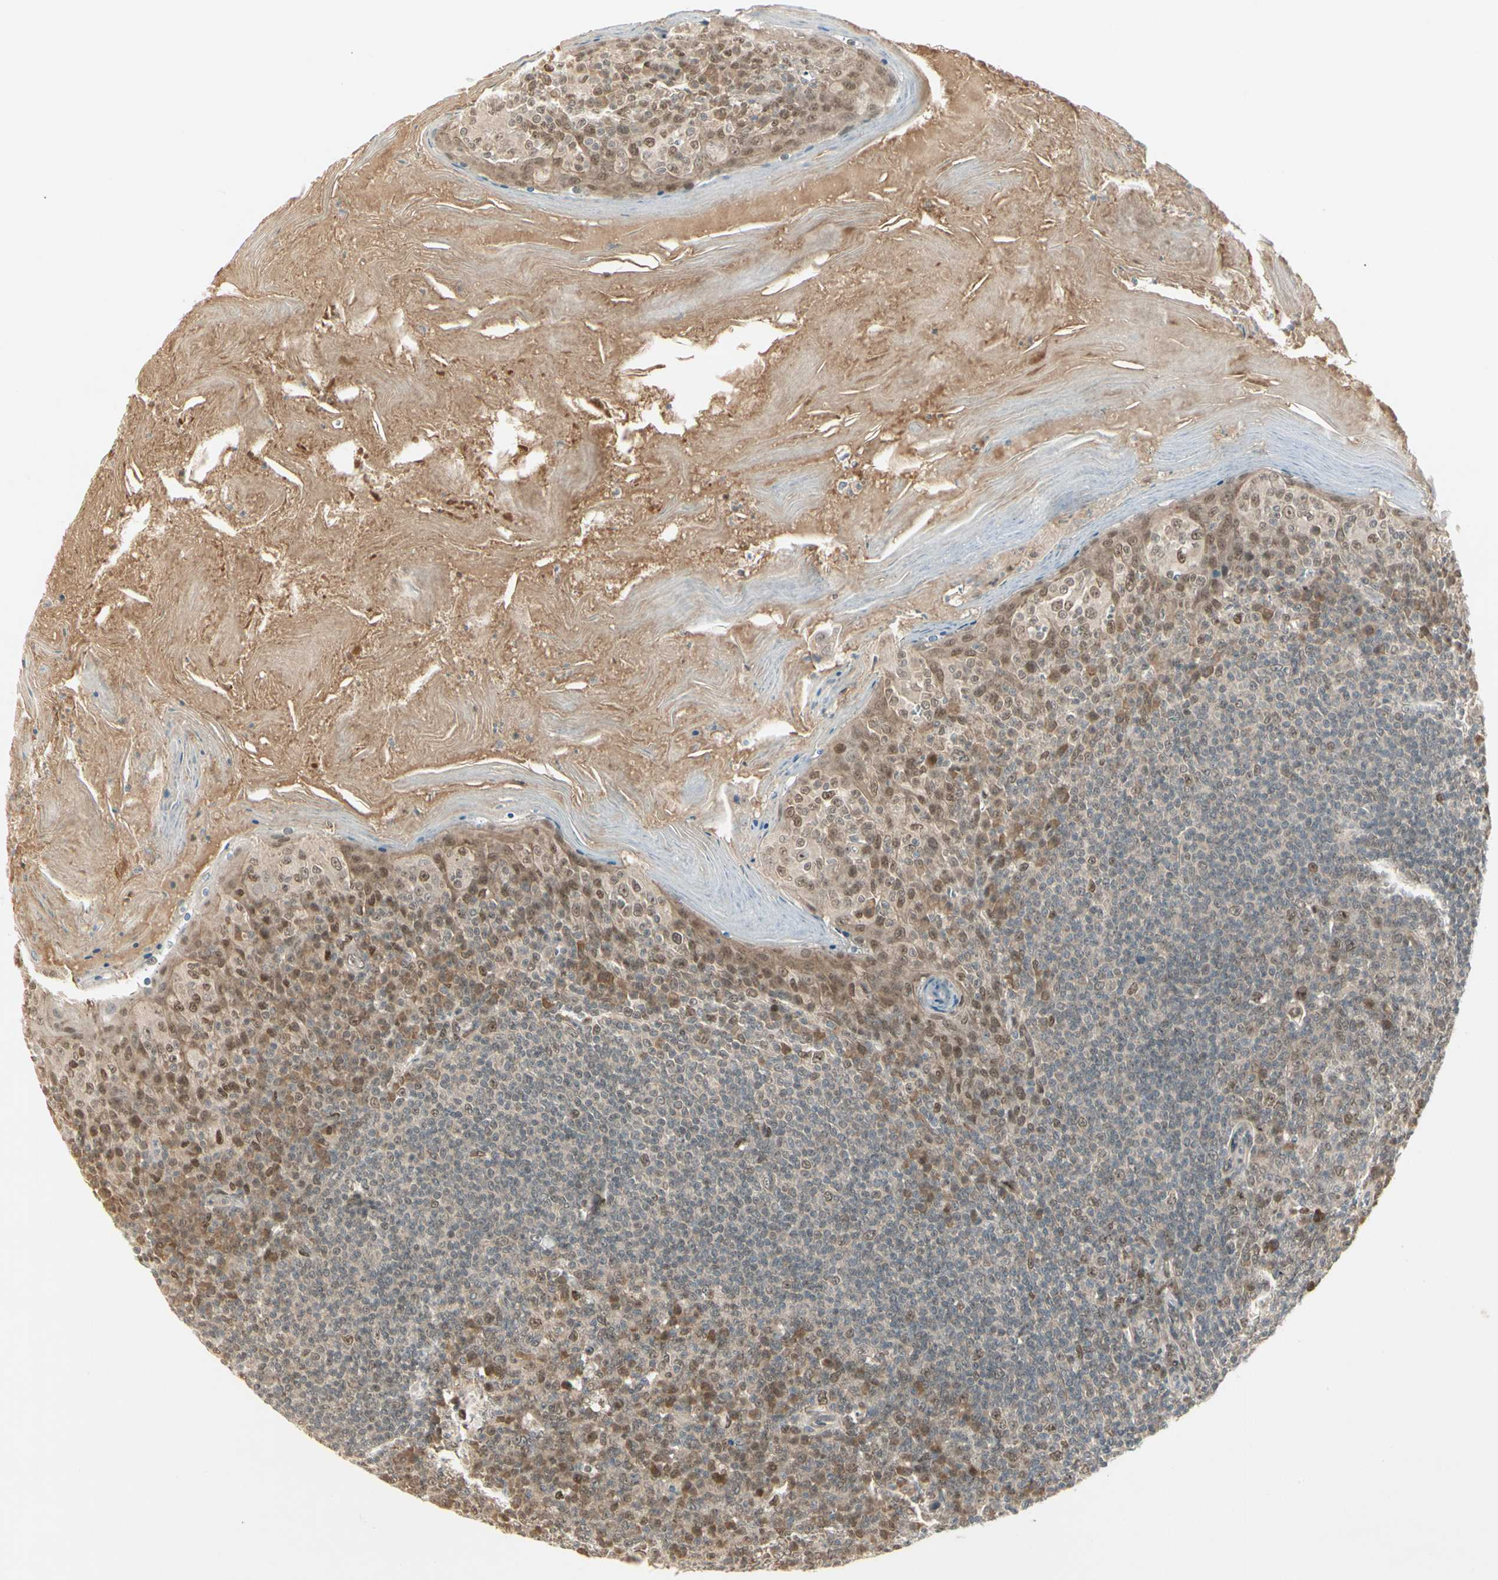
{"staining": {"intensity": "moderate", "quantity": ">75%", "location": "nuclear"}, "tissue": "tonsil", "cell_type": "Germinal center cells", "image_type": "normal", "snomed": [{"axis": "morphology", "description": "Normal tissue, NOS"}, {"axis": "topography", "description": "Tonsil"}], "caption": "Immunohistochemical staining of benign human tonsil displays moderate nuclear protein staining in approximately >75% of germinal center cells.", "gene": "GTF3A", "patient": {"sex": "male", "age": 31}}